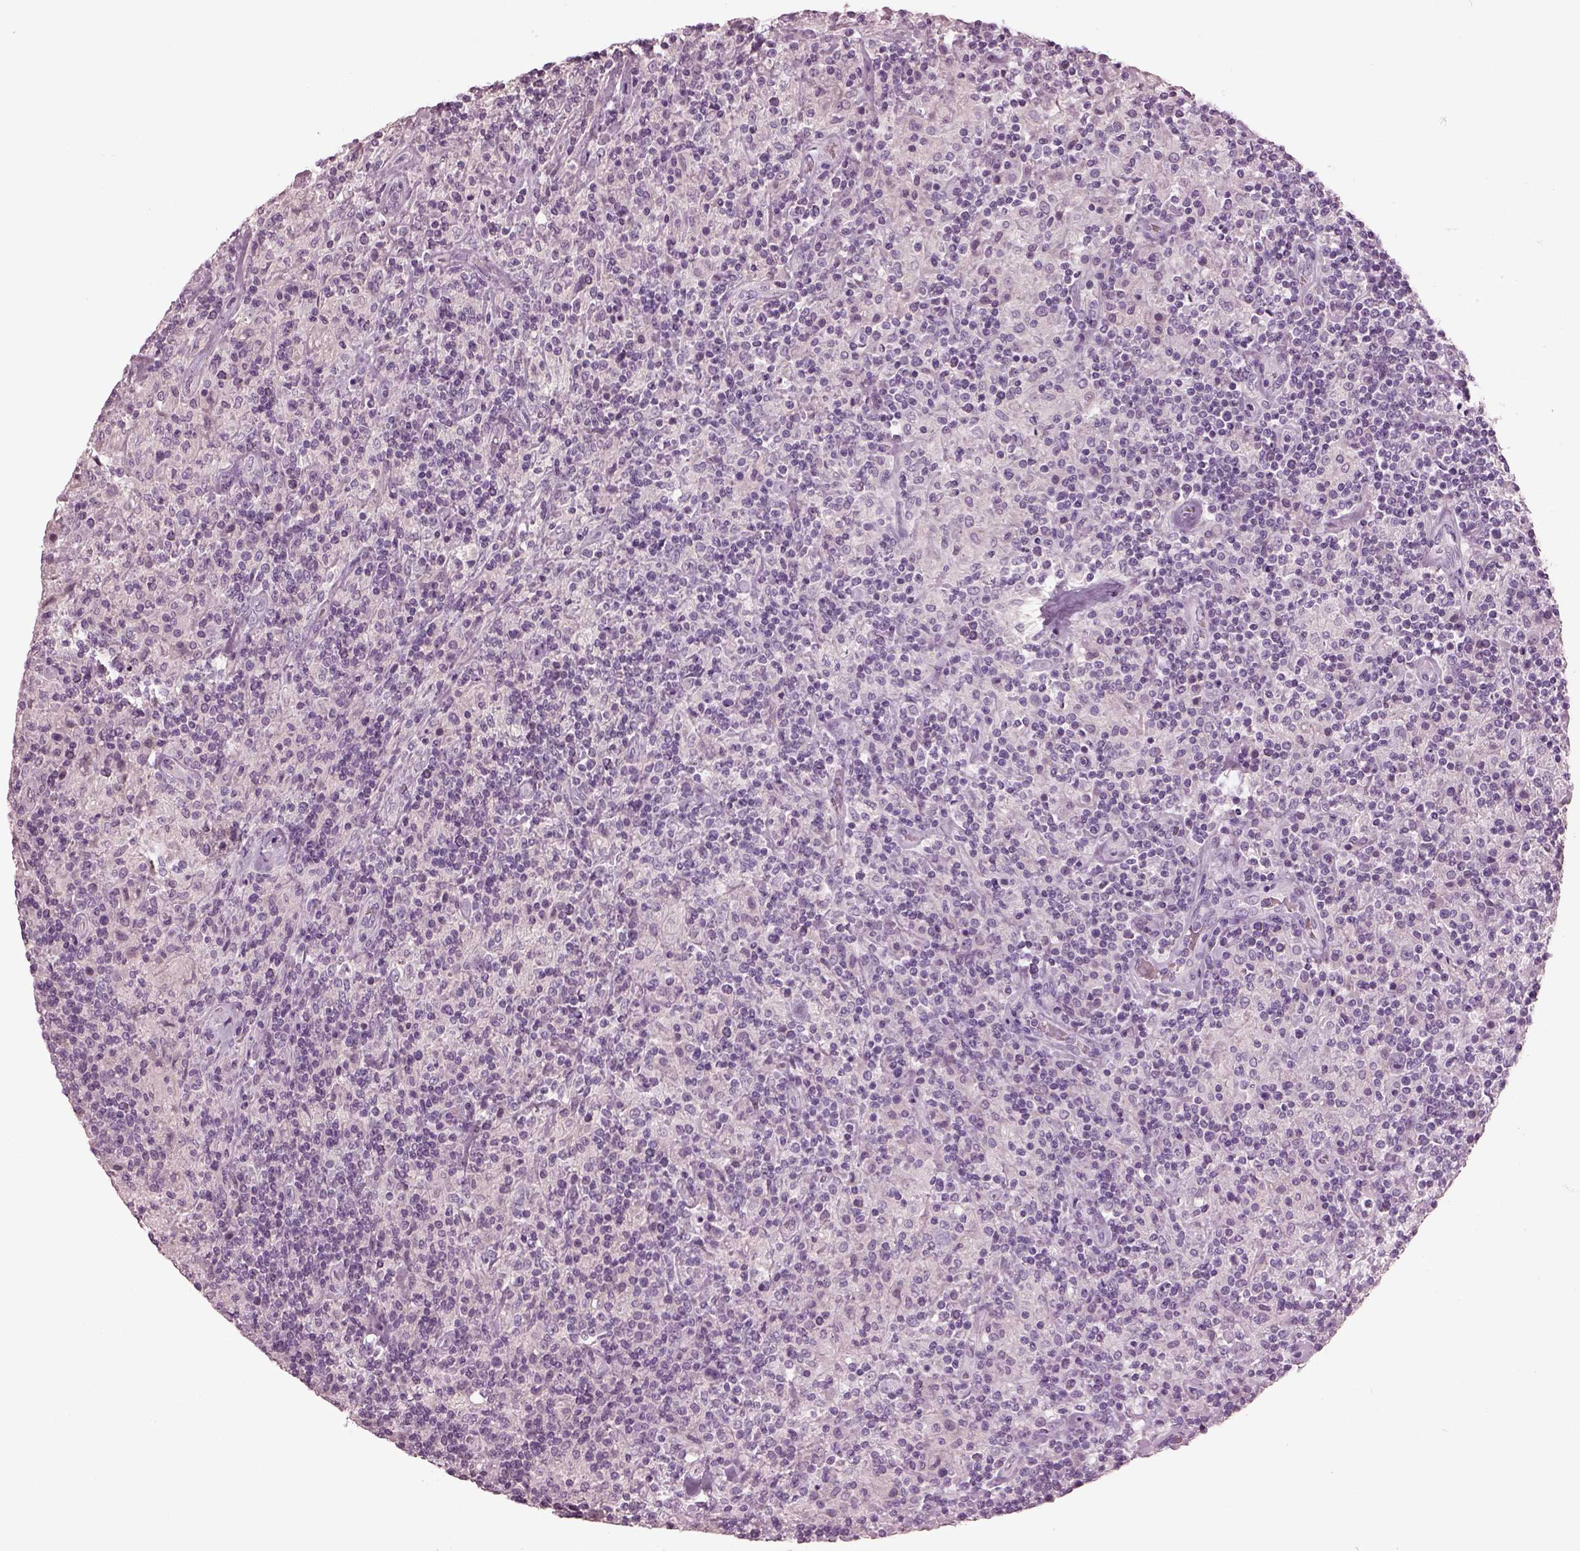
{"staining": {"intensity": "negative", "quantity": "none", "location": "none"}, "tissue": "lymphoma", "cell_type": "Tumor cells", "image_type": "cancer", "snomed": [{"axis": "morphology", "description": "Hodgkin's disease, NOS"}, {"axis": "topography", "description": "Lymph node"}], "caption": "Human lymphoma stained for a protein using IHC displays no positivity in tumor cells.", "gene": "PACRG", "patient": {"sex": "male", "age": 70}}